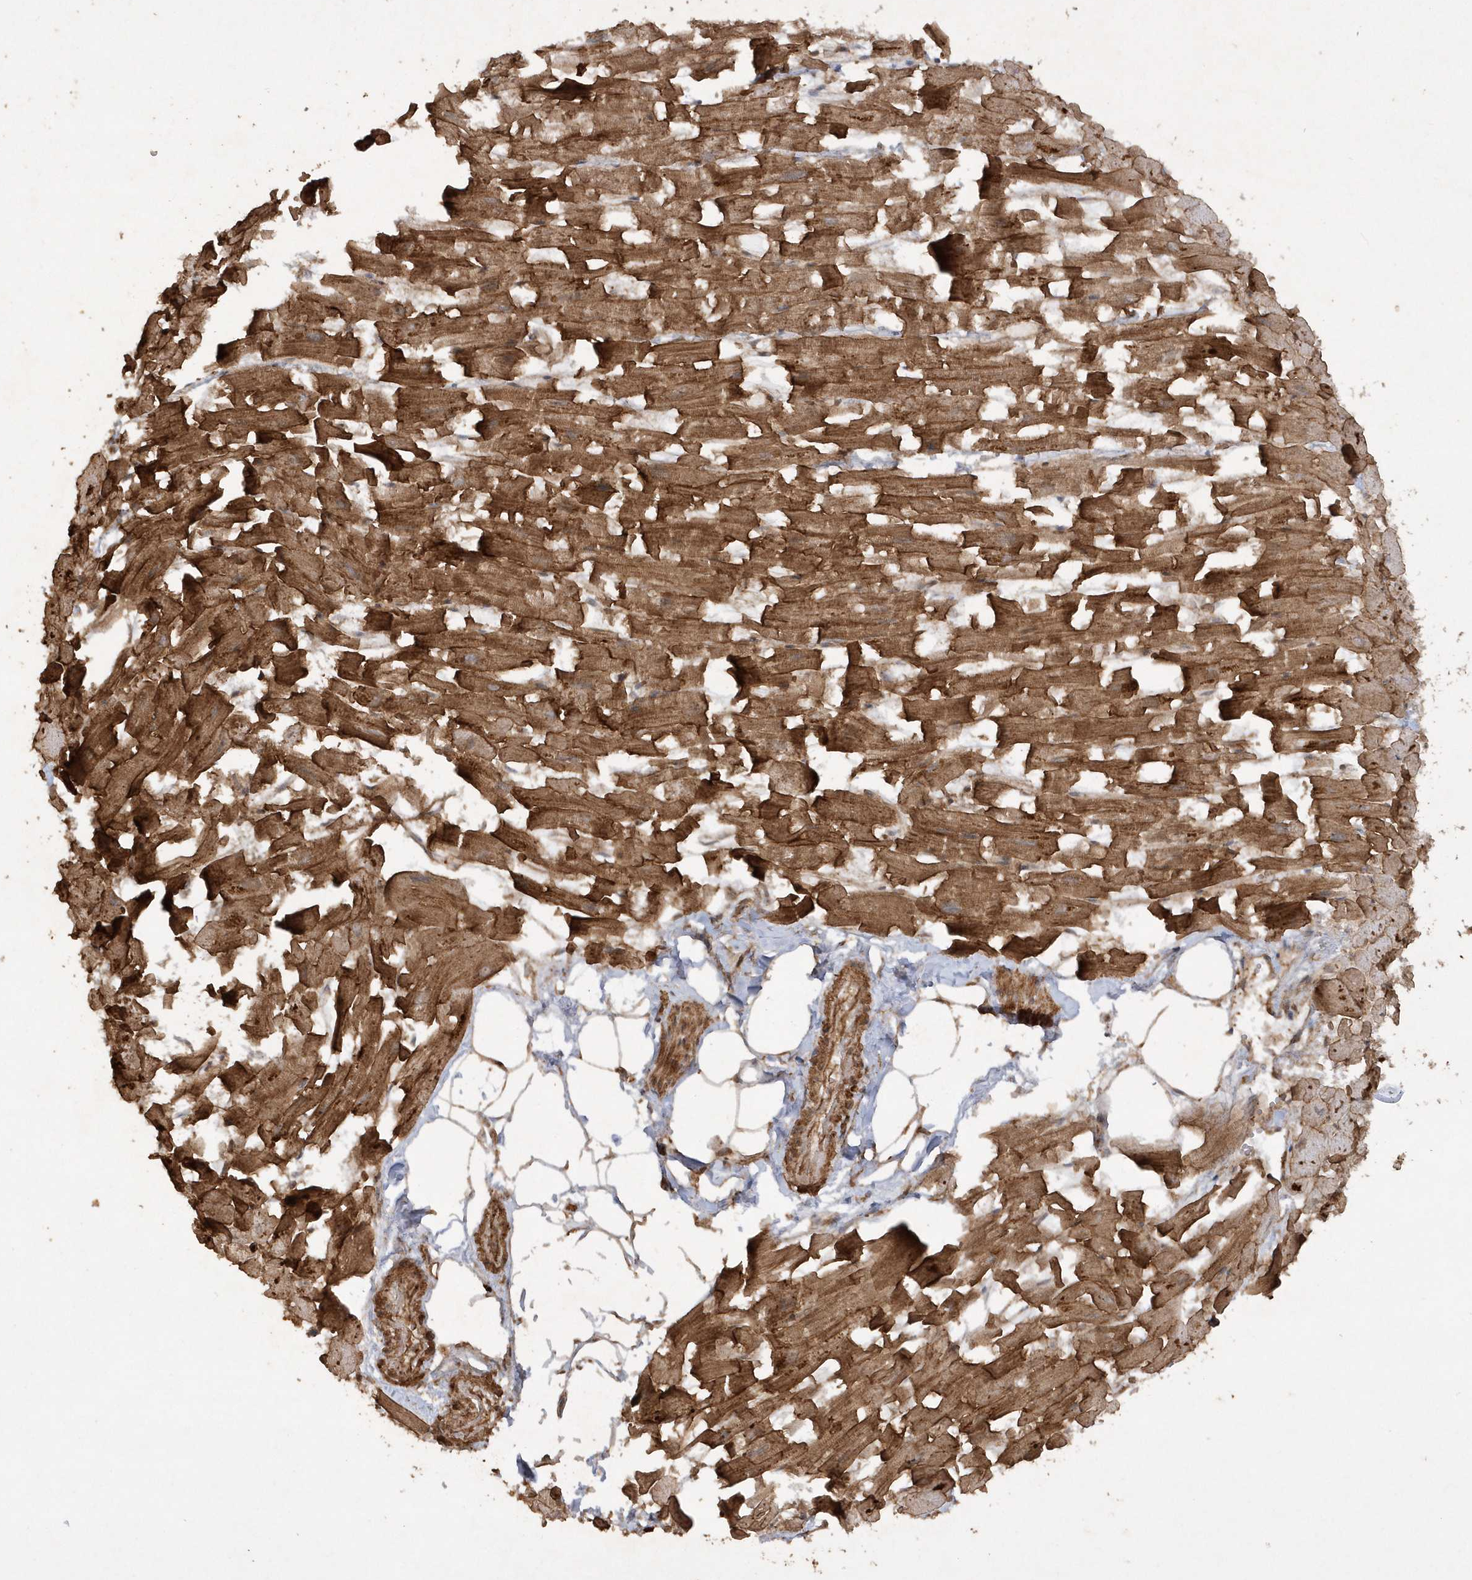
{"staining": {"intensity": "moderate", "quantity": ">75%", "location": "cytoplasmic/membranous"}, "tissue": "heart muscle", "cell_type": "Cardiomyocytes", "image_type": "normal", "snomed": [{"axis": "morphology", "description": "Normal tissue, NOS"}, {"axis": "topography", "description": "Heart"}], "caption": "Moderate cytoplasmic/membranous expression for a protein is seen in approximately >75% of cardiomyocytes of normal heart muscle using immunohistochemistry (IHC).", "gene": "AVPI1", "patient": {"sex": "female", "age": 64}}